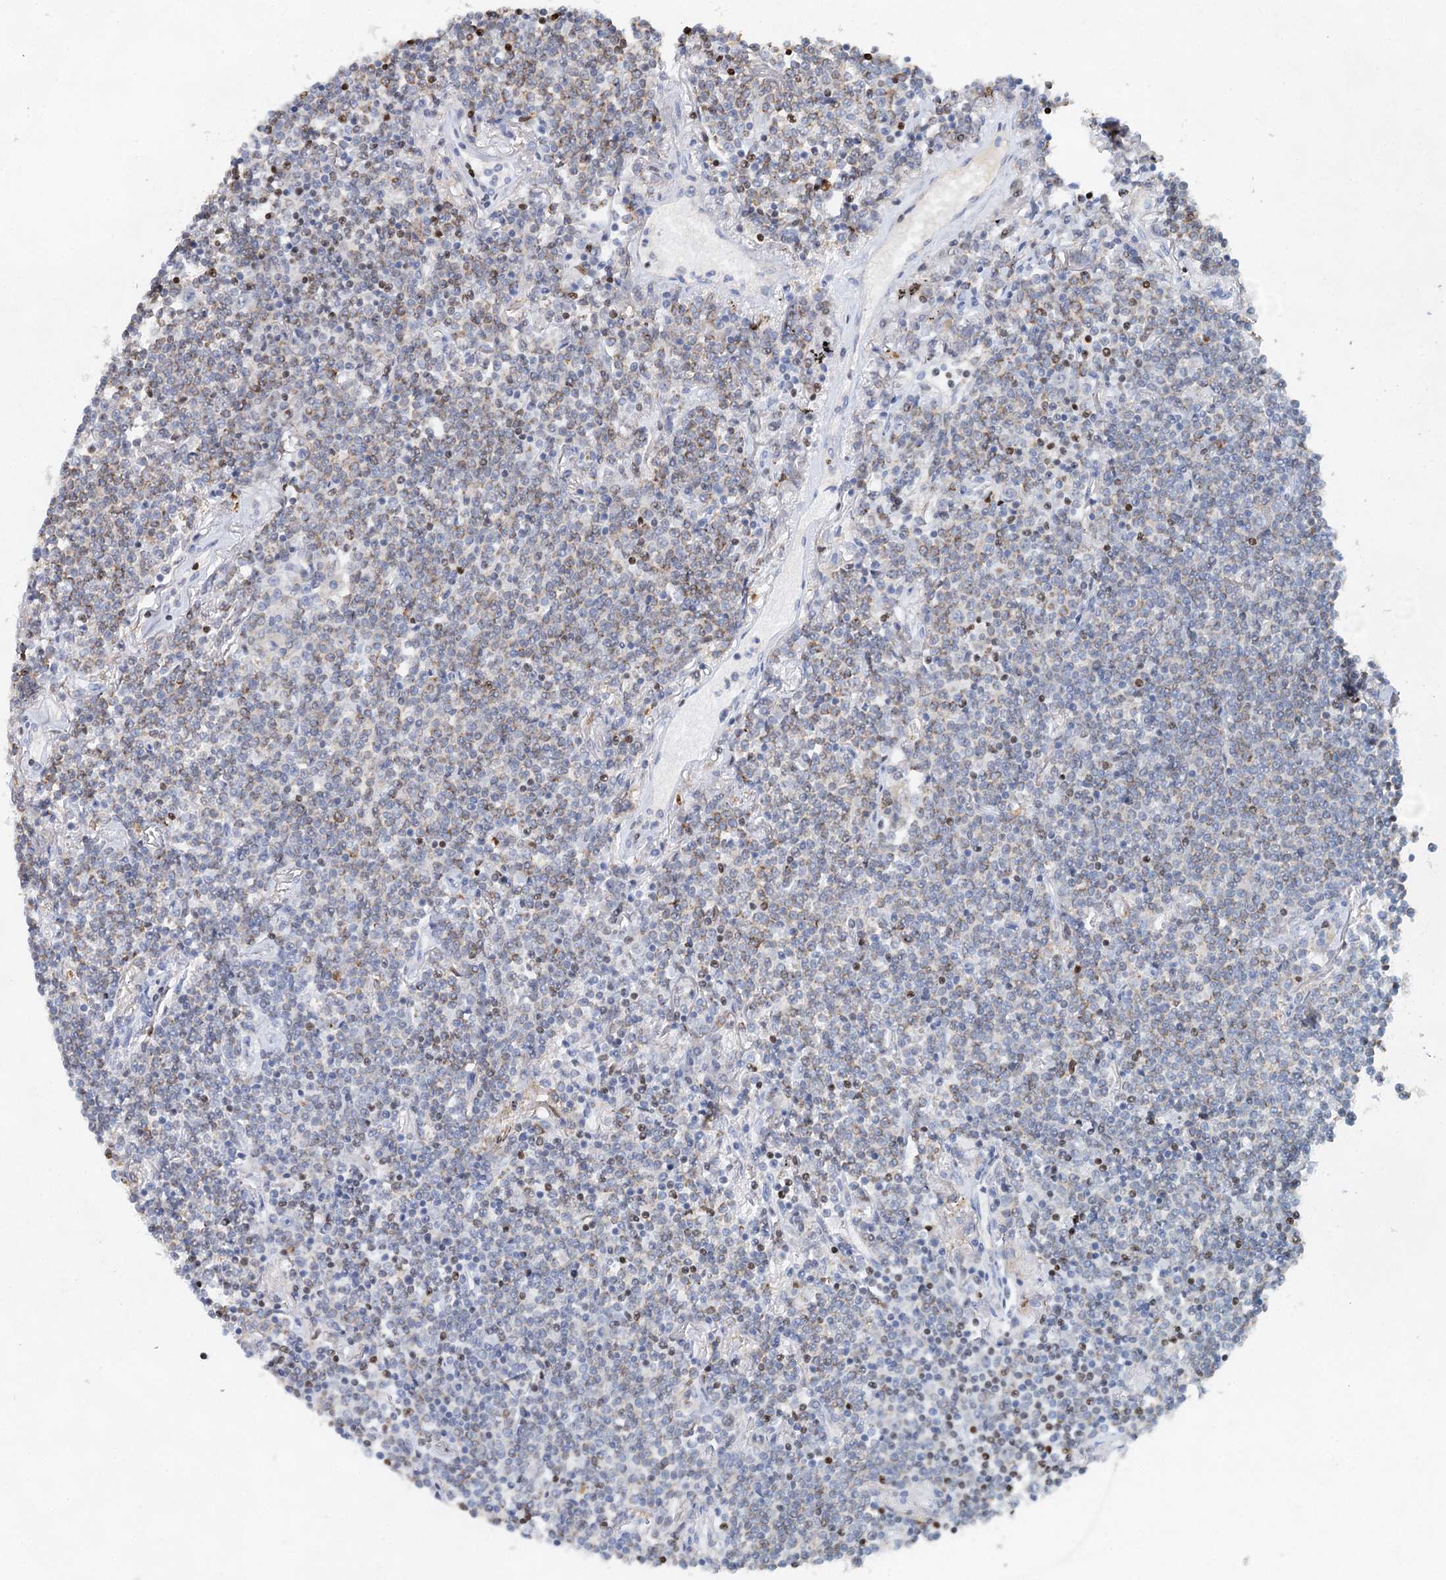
{"staining": {"intensity": "weak", "quantity": "<25%", "location": "cytoplasmic/membranous,nuclear"}, "tissue": "lymphoma", "cell_type": "Tumor cells", "image_type": "cancer", "snomed": [{"axis": "morphology", "description": "Malignant lymphoma, non-Hodgkin's type, Low grade"}, {"axis": "topography", "description": "Lung"}], "caption": "This is a micrograph of IHC staining of malignant lymphoma, non-Hodgkin's type (low-grade), which shows no expression in tumor cells.", "gene": "XPO6", "patient": {"sex": "female", "age": 71}}